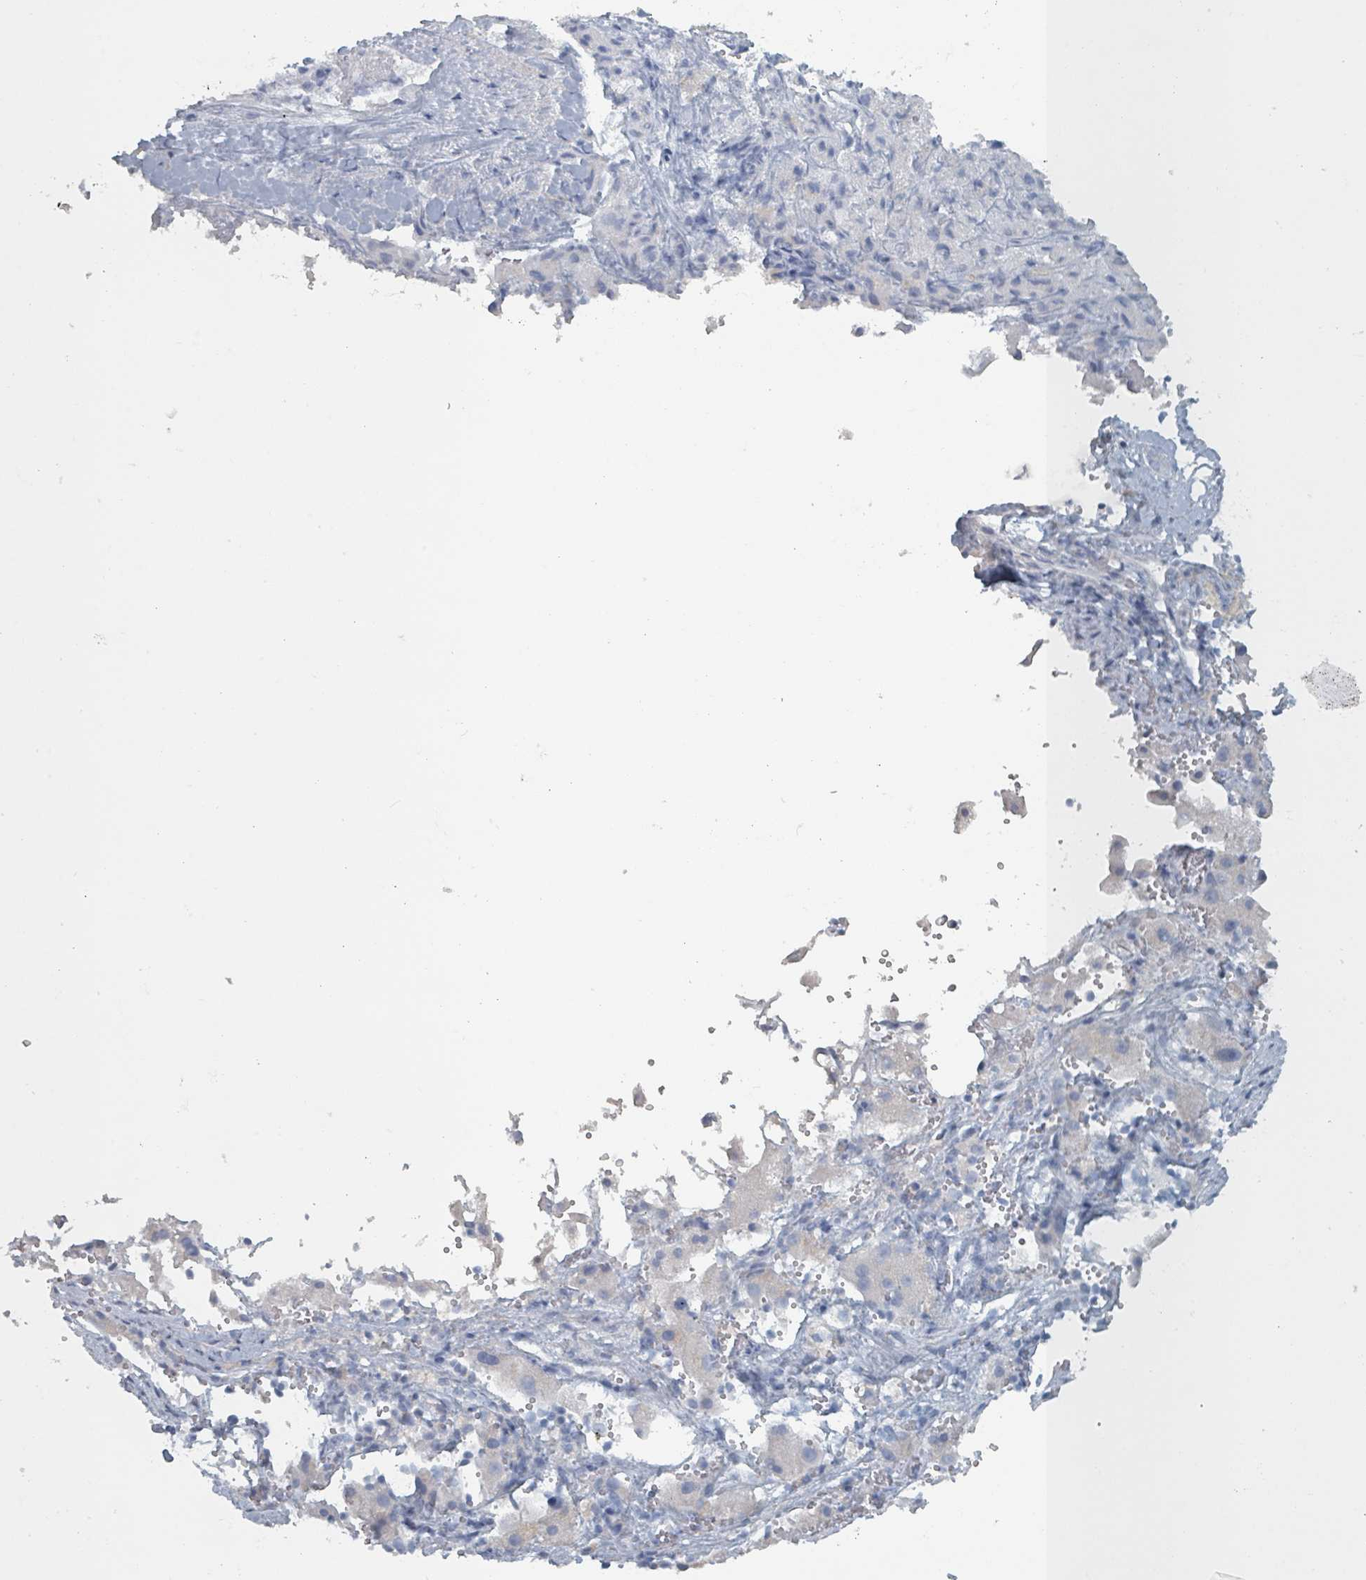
{"staining": {"intensity": "negative", "quantity": "none", "location": "none"}, "tissue": "liver cancer", "cell_type": "Tumor cells", "image_type": "cancer", "snomed": [{"axis": "morphology", "description": "Carcinoma, Hepatocellular, NOS"}, {"axis": "topography", "description": "Liver"}], "caption": "Liver cancer (hepatocellular carcinoma) was stained to show a protein in brown. There is no significant expression in tumor cells. Brightfield microscopy of IHC stained with DAB (3,3'-diaminobenzidine) (brown) and hematoxylin (blue), captured at high magnification.", "gene": "HEATR5A", "patient": {"sex": "female", "age": 58}}